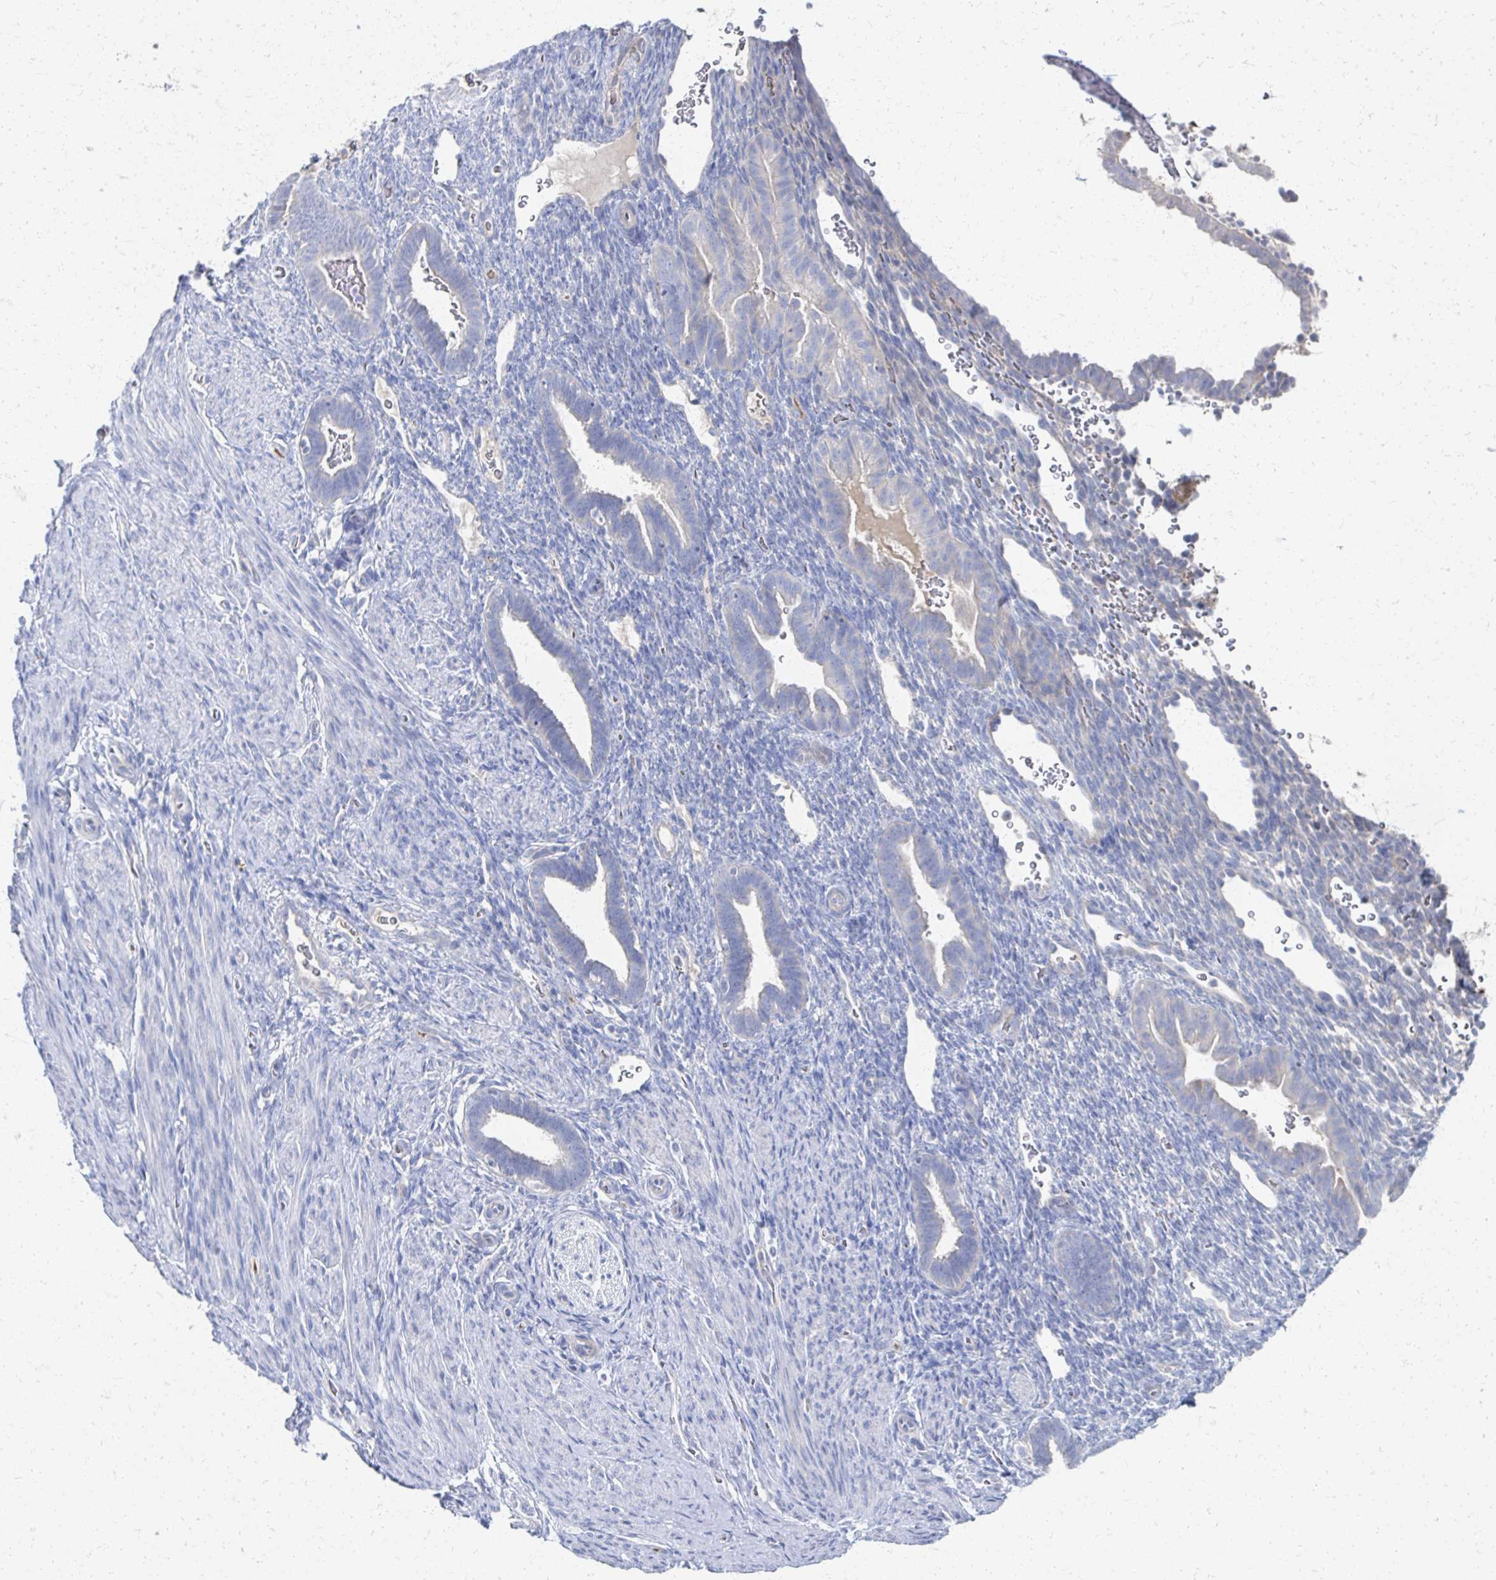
{"staining": {"intensity": "negative", "quantity": "none", "location": "none"}, "tissue": "endometrium", "cell_type": "Cells in endometrial stroma", "image_type": "normal", "snomed": [{"axis": "morphology", "description": "Normal tissue, NOS"}, {"axis": "topography", "description": "Endometrium"}], "caption": "Protein analysis of benign endometrium demonstrates no significant expression in cells in endometrial stroma.", "gene": "PRR20A", "patient": {"sex": "female", "age": 34}}